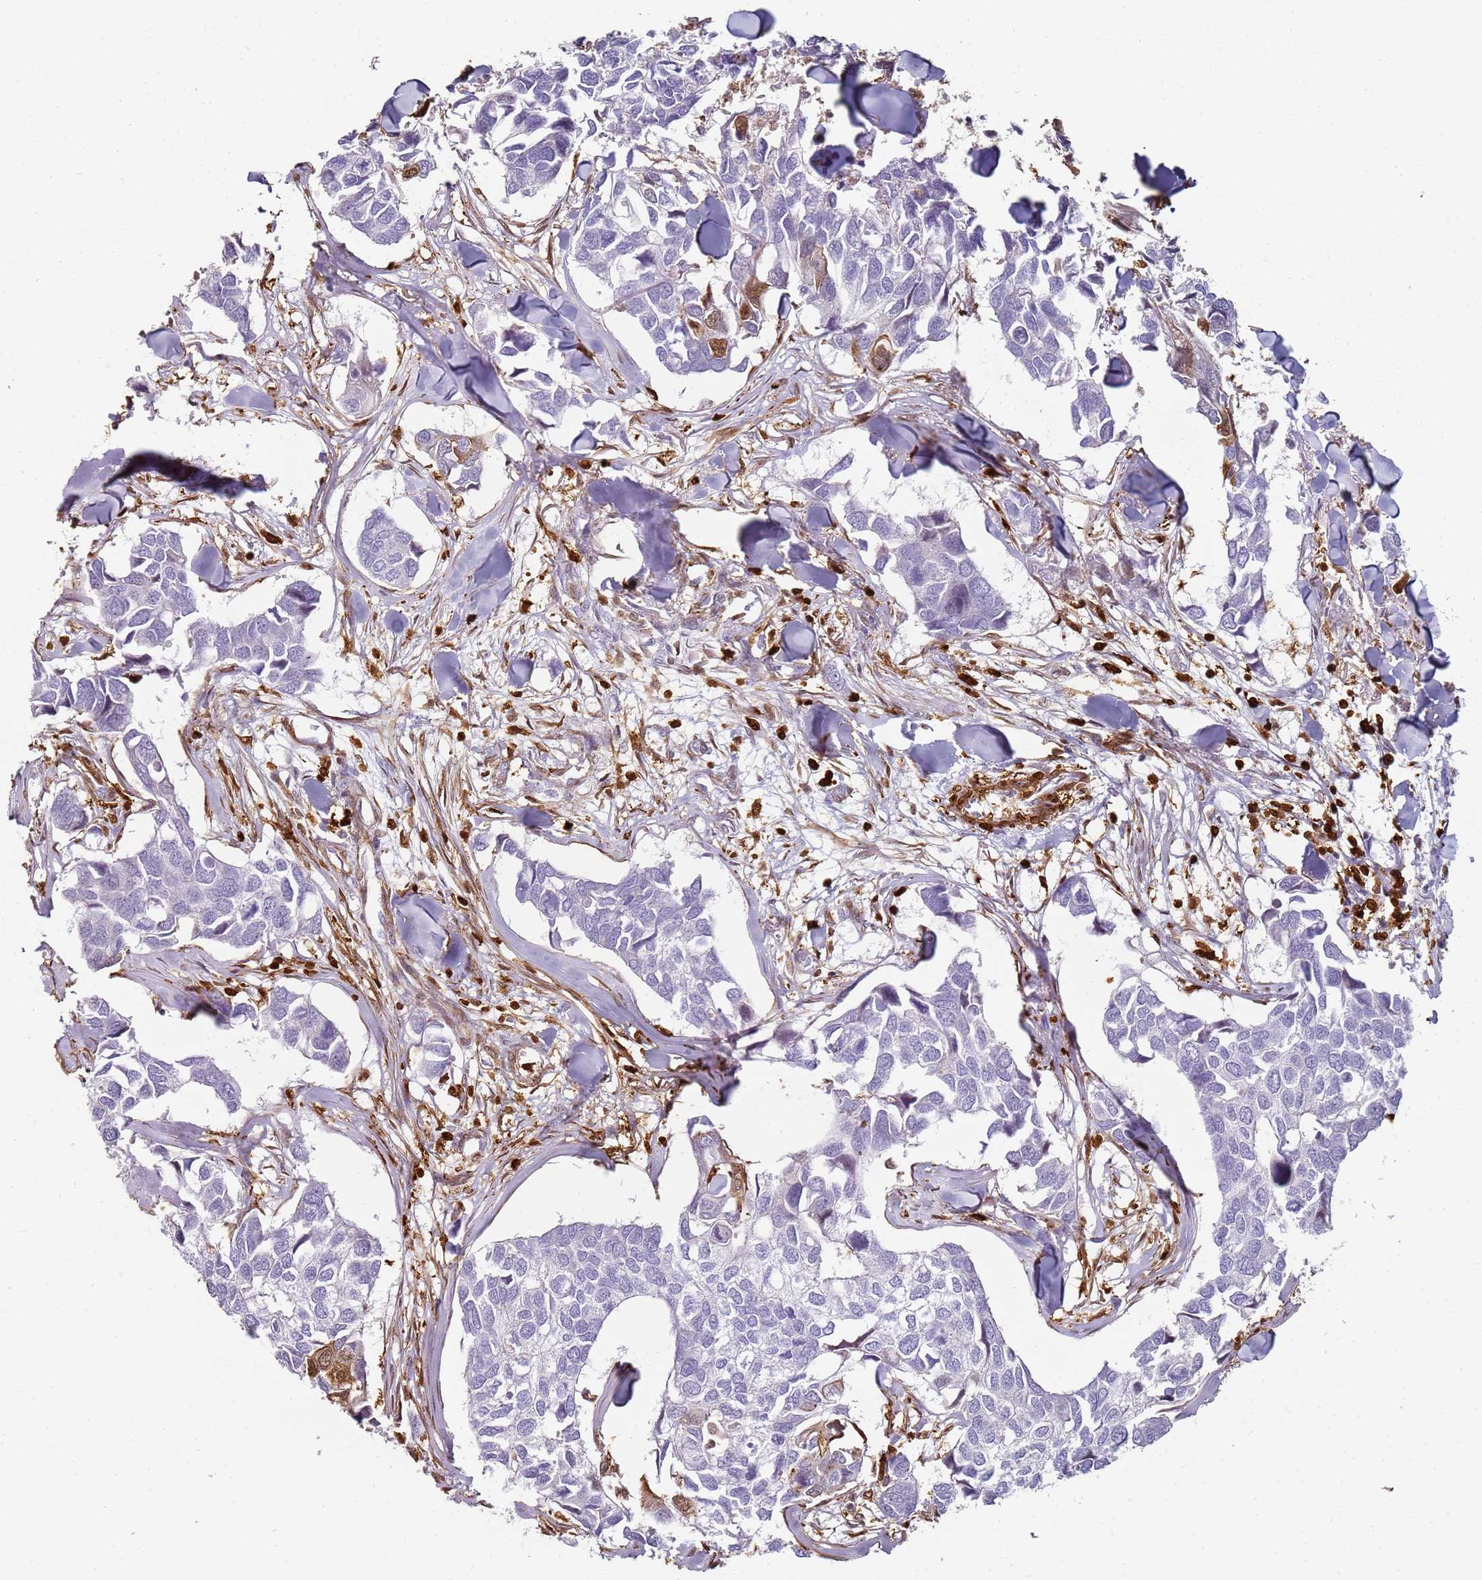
{"staining": {"intensity": "negative", "quantity": "none", "location": "none"}, "tissue": "breast cancer", "cell_type": "Tumor cells", "image_type": "cancer", "snomed": [{"axis": "morphology", "description": "Duct carcinoma"}, {"axis": "topography", "description": "Breast"}], "caption": "A photomicrograph of breast cancer stained for a protein demonstrates no brown staining in tumor cells. (Immunohistochemistry (ihc), brightfield microscopy, high magnification).", "gene": "S100A4", "patient": {"sex": "female", "age": 83}}